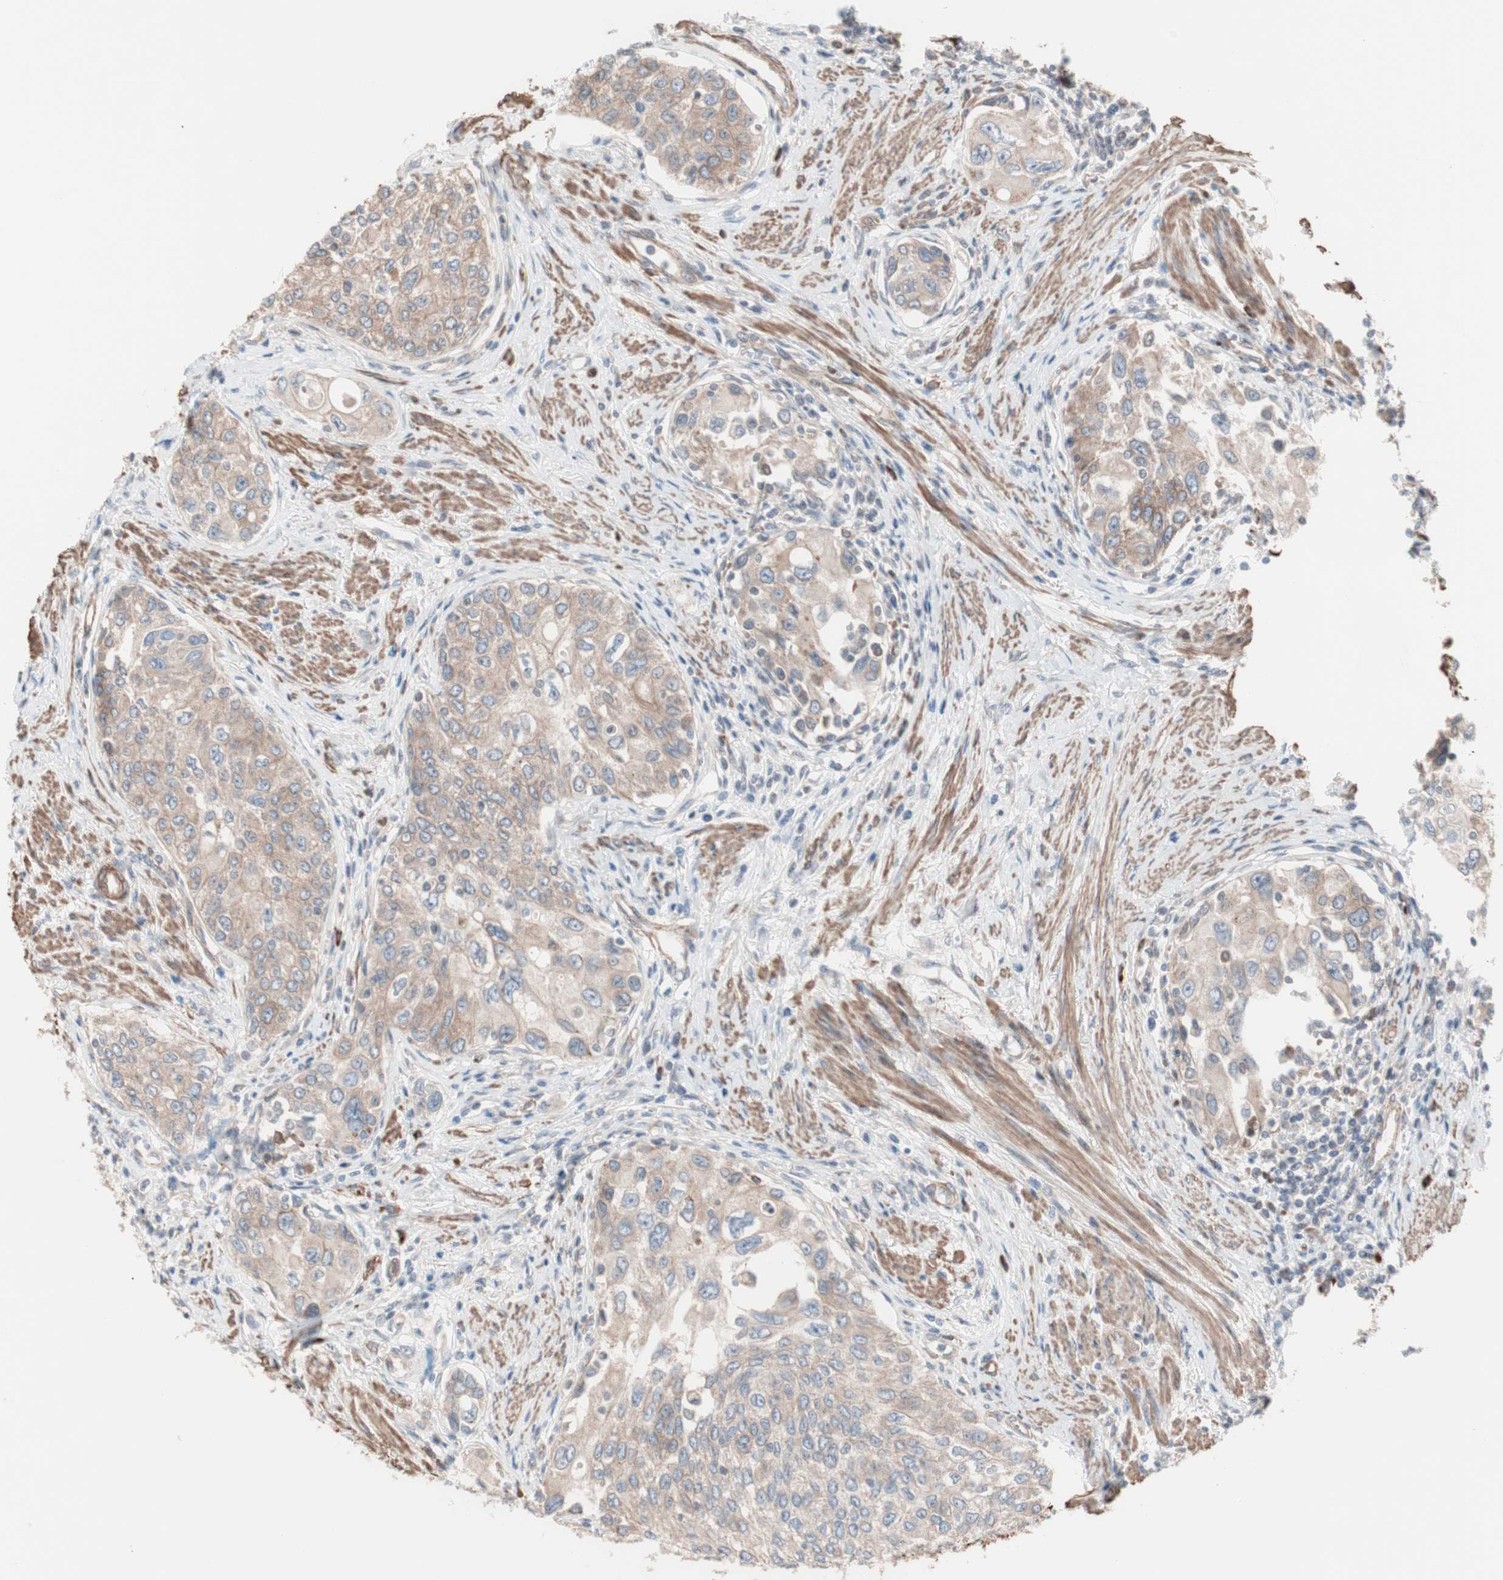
{"staining": {"intensity": "weak", "quantity": ">75%", "location": "cytoplasmic/membranous"}, "tissue": "urothelial cancer", "cell_type": "Tumor cells", "image_type": "cancer", "snomed": [{"axis": "morphology", "description": "Urothelial carcinoma, High grade"}, {"axis": "topography", "description": "Urinary bladder"}], "caption": "Immunohistochemical staining of urothelial carcinoma (high-grade) shows low levels of weak cytoplasmic/membranous expression in approximately >75% of tumor cells. (Stains: DAB in brown, nuclei in blue, Microscopy: brightfield microscopy at high magnification).", "gene": "ALG5", "patient": {"sex": "female", "age": 56}}